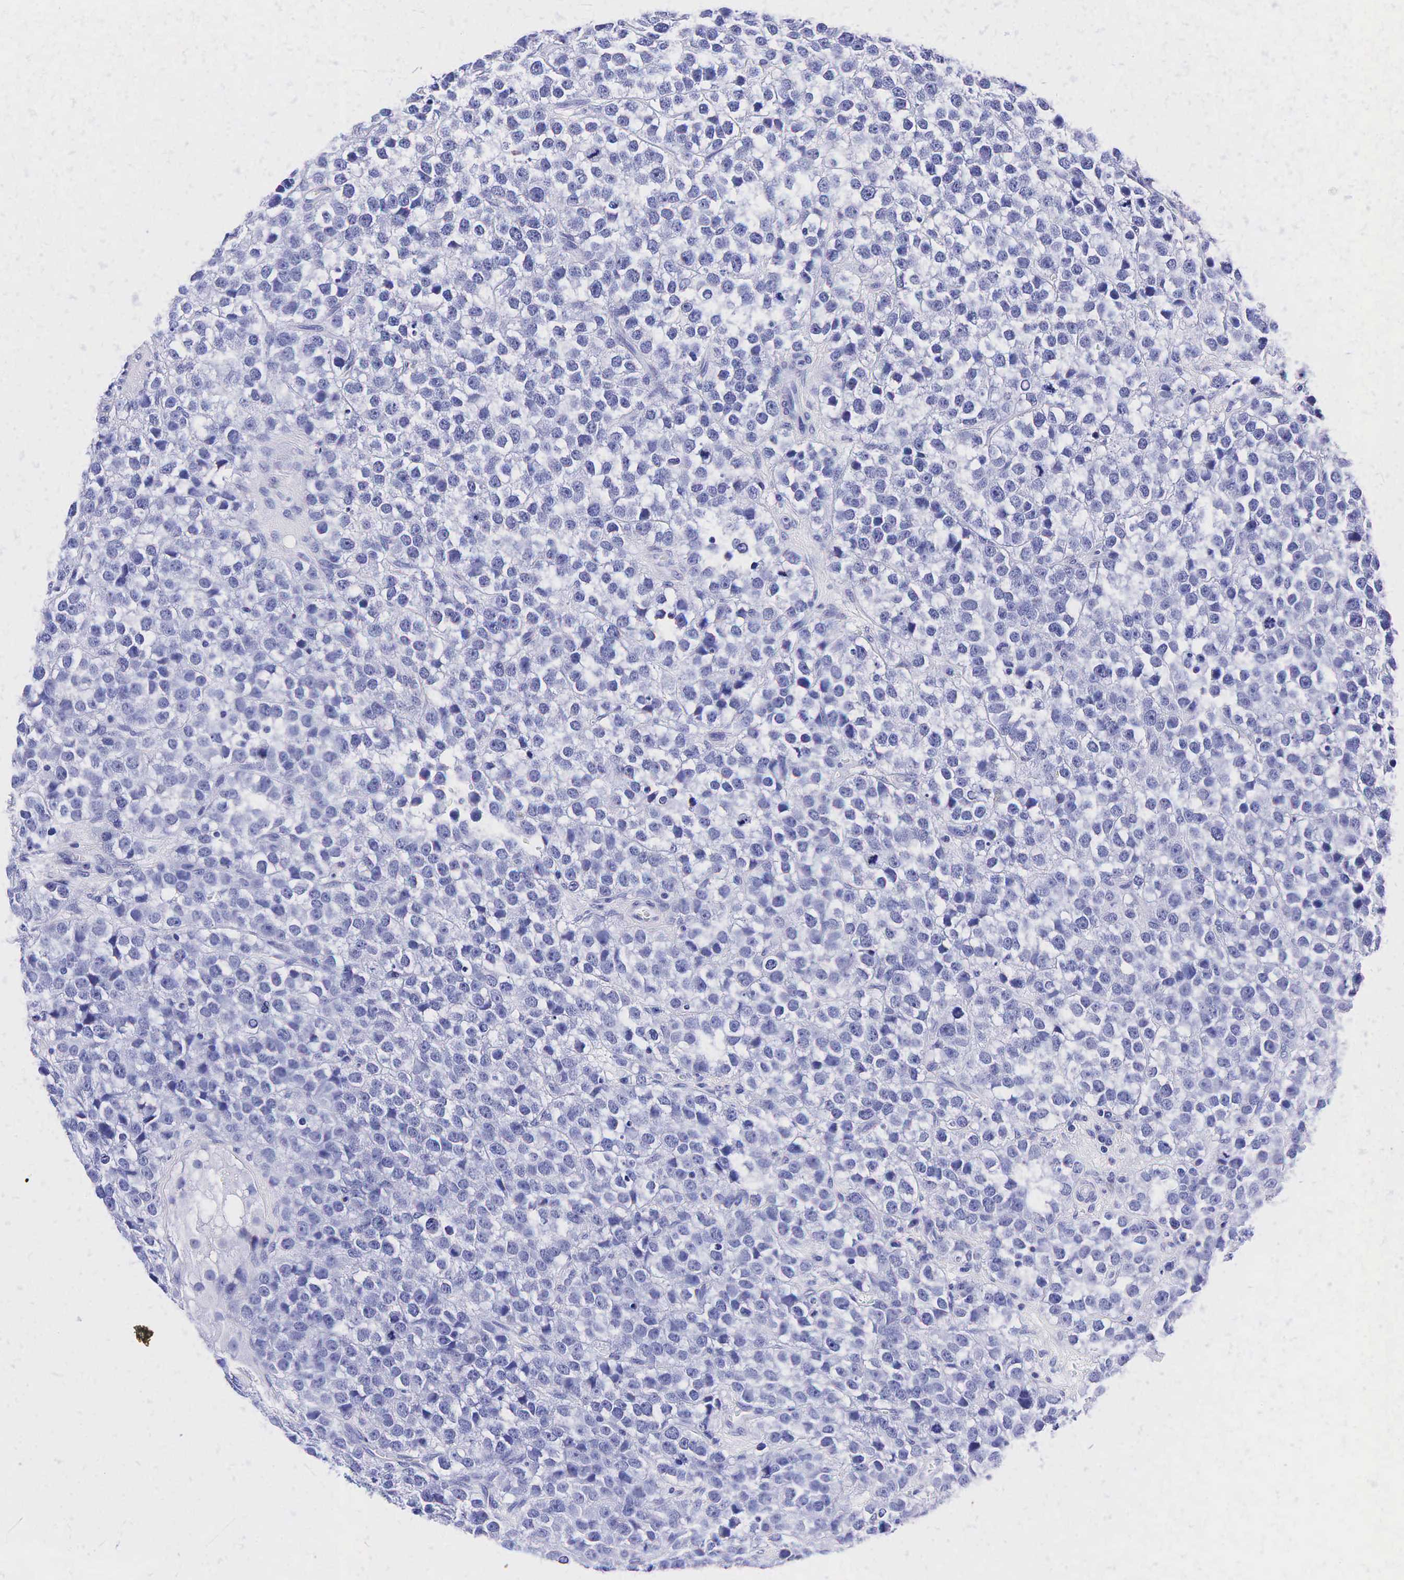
{"staining": {"intensity": "negative", "quantity": "none", "location": "none"}, "tissue": "testis cancer", "cell_type": "Tumor cells", "image_type": "cancer", "snomed": [{"axis": "morphology", "description": "Seminoma, NOS"}, {"axis": "topography", "description": "Testis"}], "caption": "There is no significant positivity in tumor cells of testis cancer.", "gene": "TG", "patient": {"sex": "male", "age": 25}}